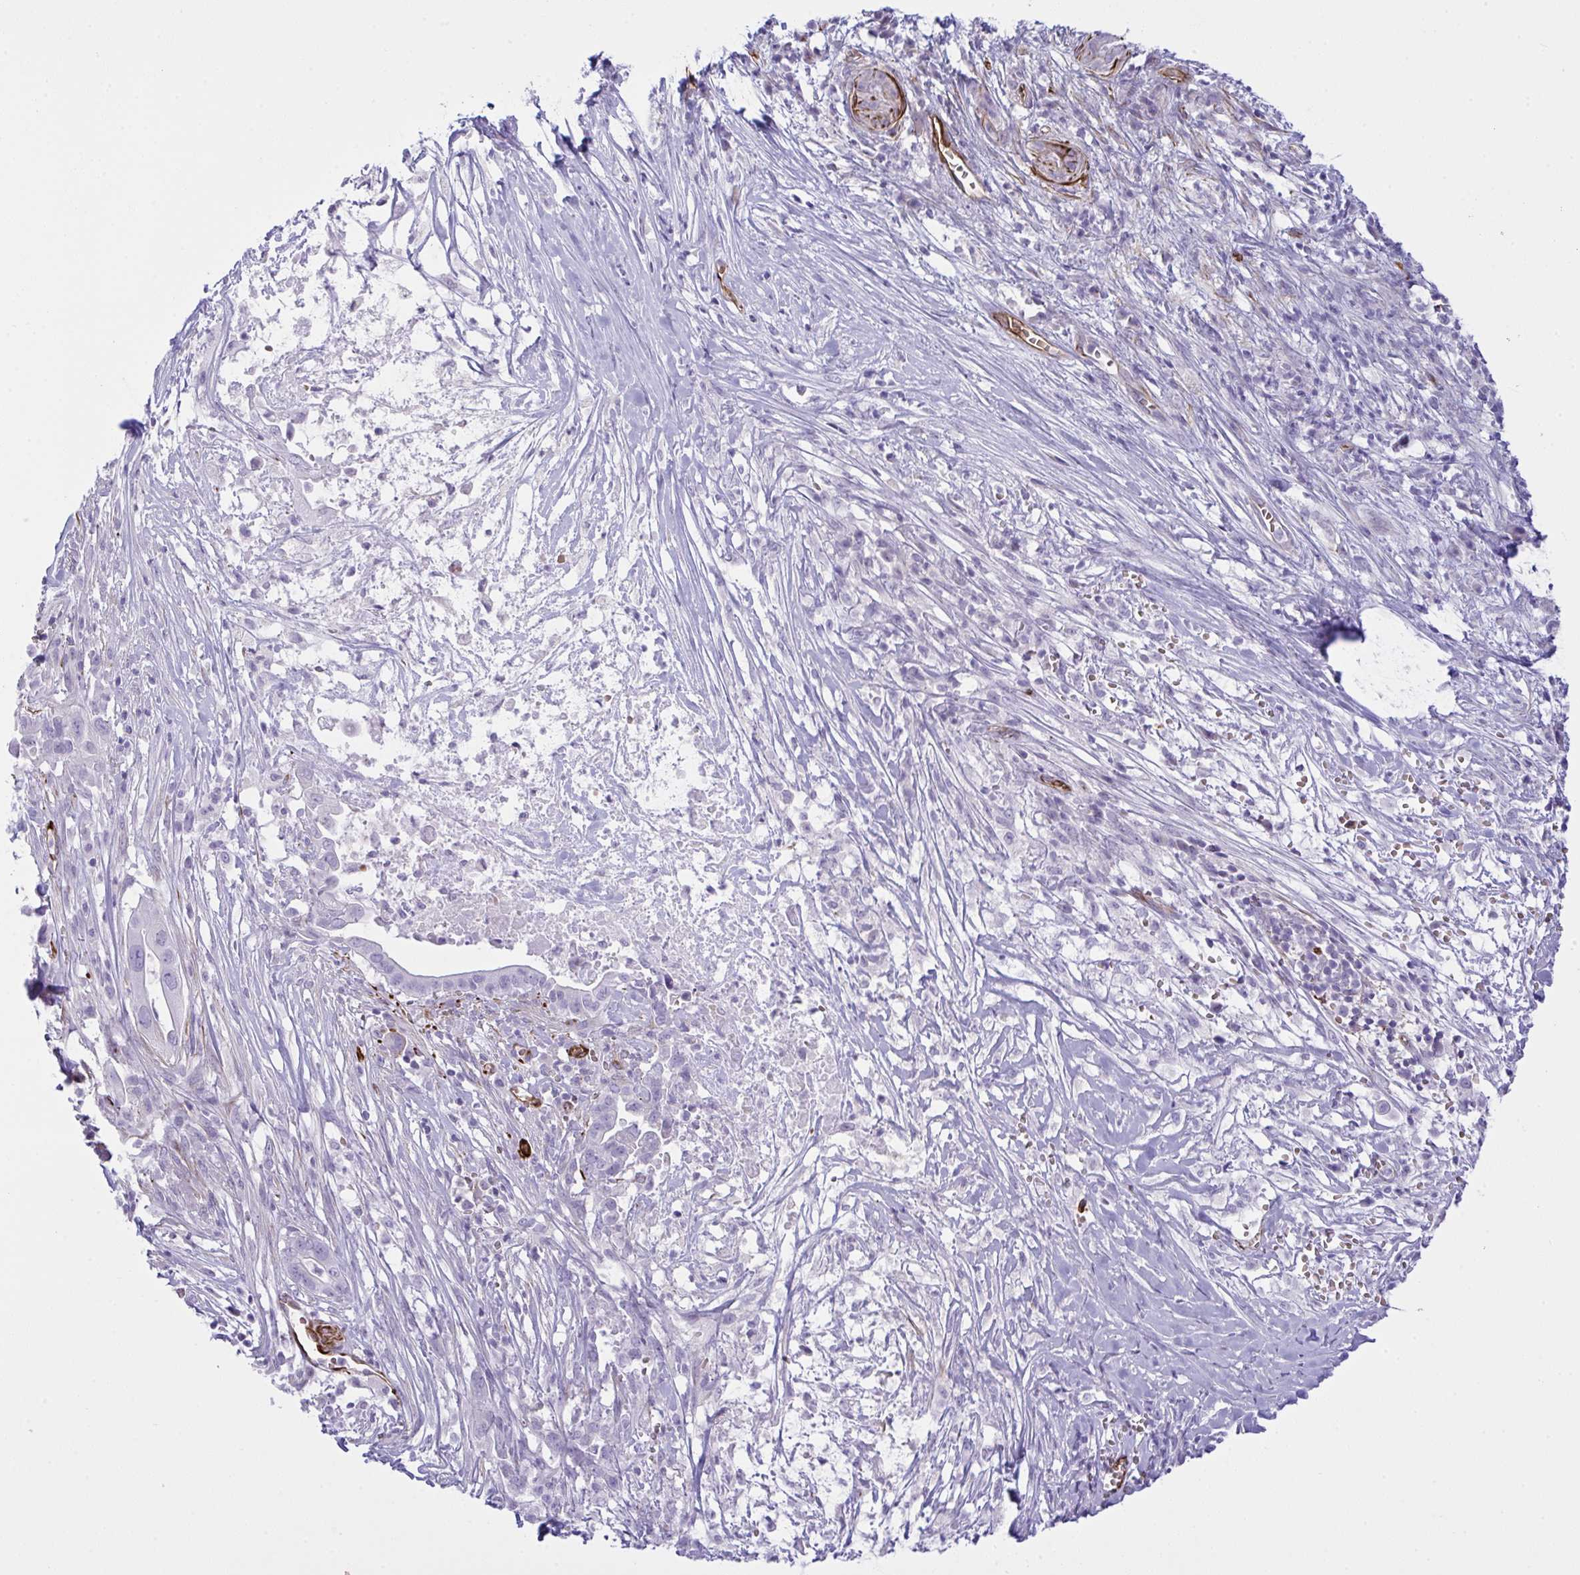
{"staining": {"intensity": "negative", "quantity": "none", "location": "none"}, "tissue": "pancreatic cancer", "cell_type": "Tumor cells", "image_type": "cancer", "snomed": [{"axis": "morphology", "description": "Adenocarcinoma, NOS"}, {"axis": "topography", "description": "Pancreas"}], "caption": "Tumor cells are negative for protein expression in human pancreatic cancer (adenocarcinoma).", "gene": "SLC35B1", "patient": {"sex": "male", "age": 61}}